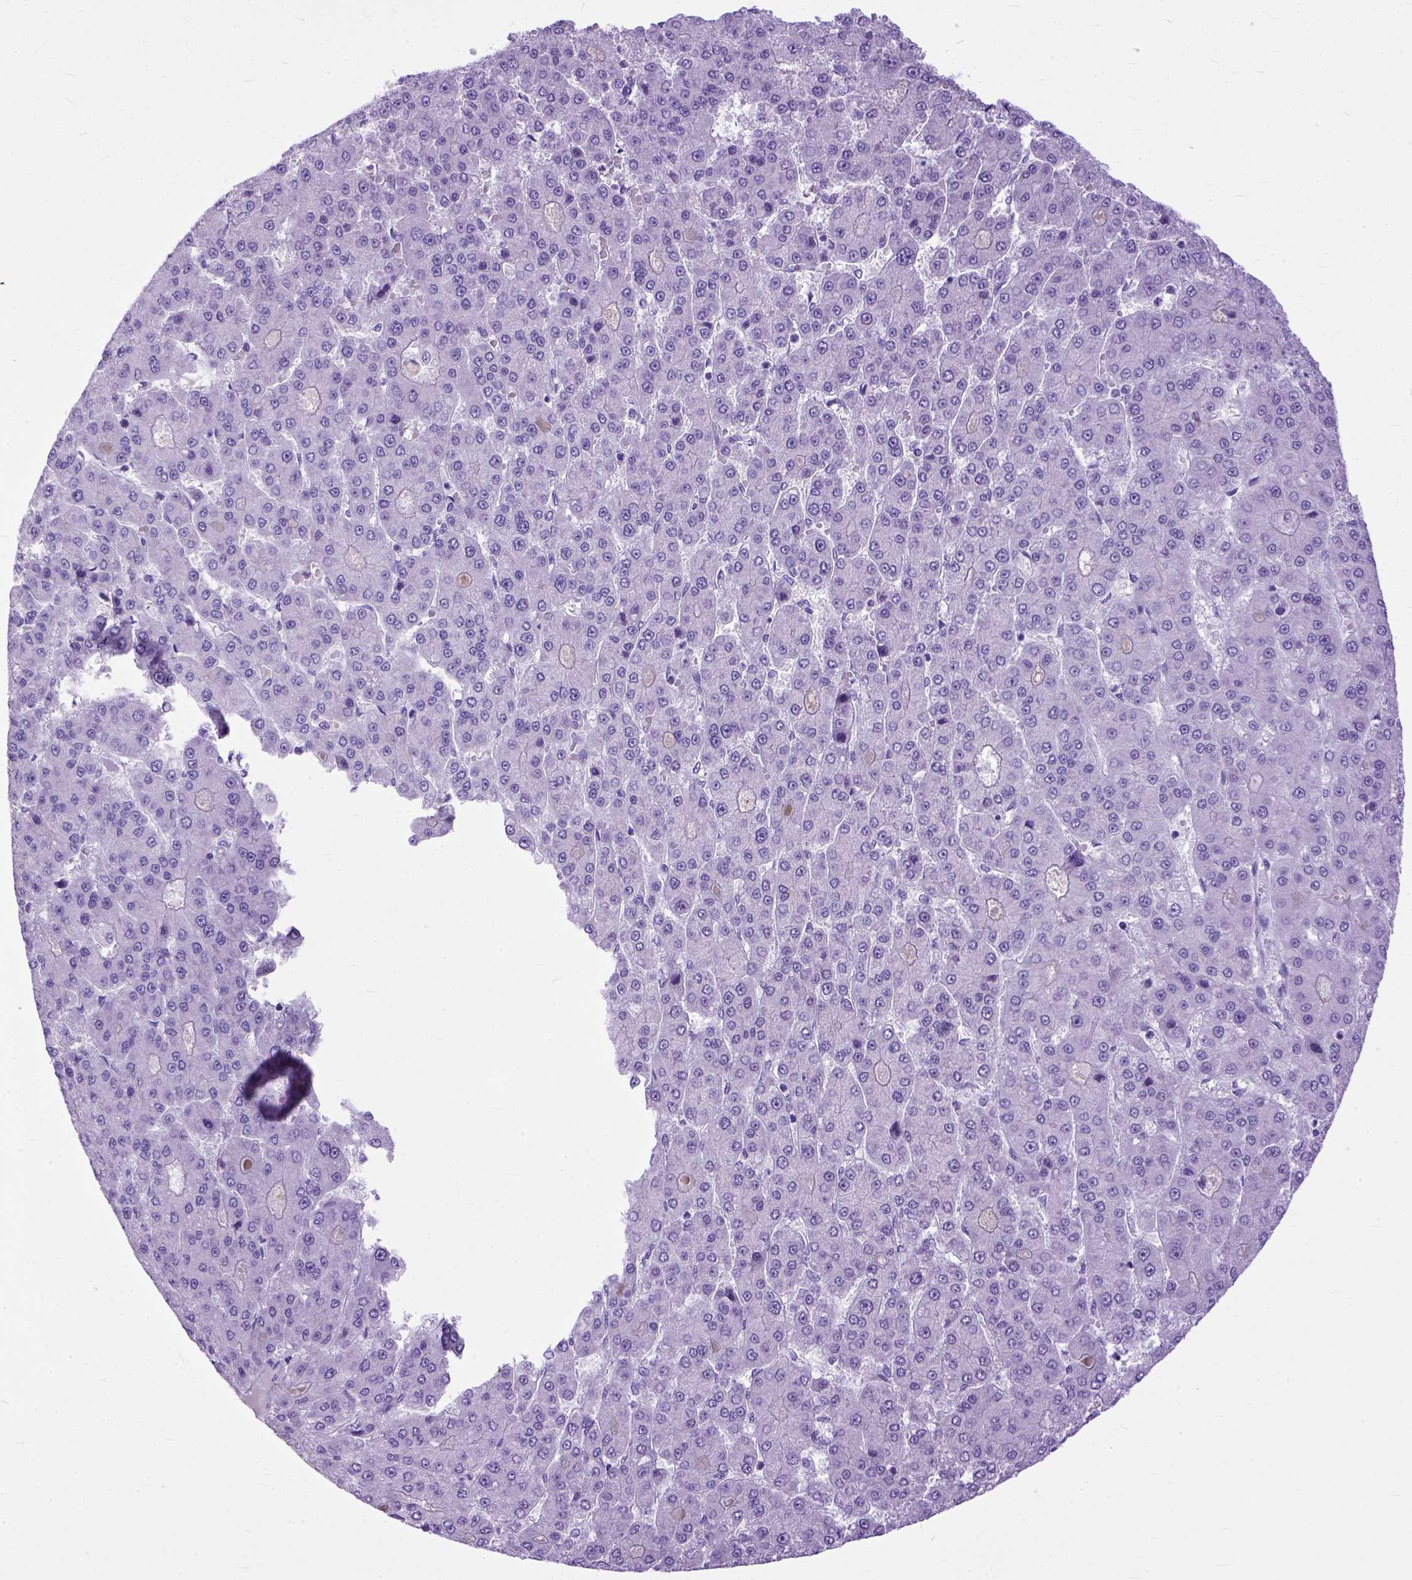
{"staining": {"intensity": "negative", "quantity": "none", "location": "none"}, "tissue": "liver cancer", "cell_type": "Tumor cells", "image_type": "cancer", "snomed": [{"axis": "morphology", "description": "Carcinoma, Hepatocellular, NOS"}, {"axis": "topography", "description": "Liver"}], "caption": "Photomicrograph shows no significant protein expression in tumor cells of hepatocellular carcinoma (liver).", "gene": "GNGT1", "patient": {"sex": "male", "age": 70}}